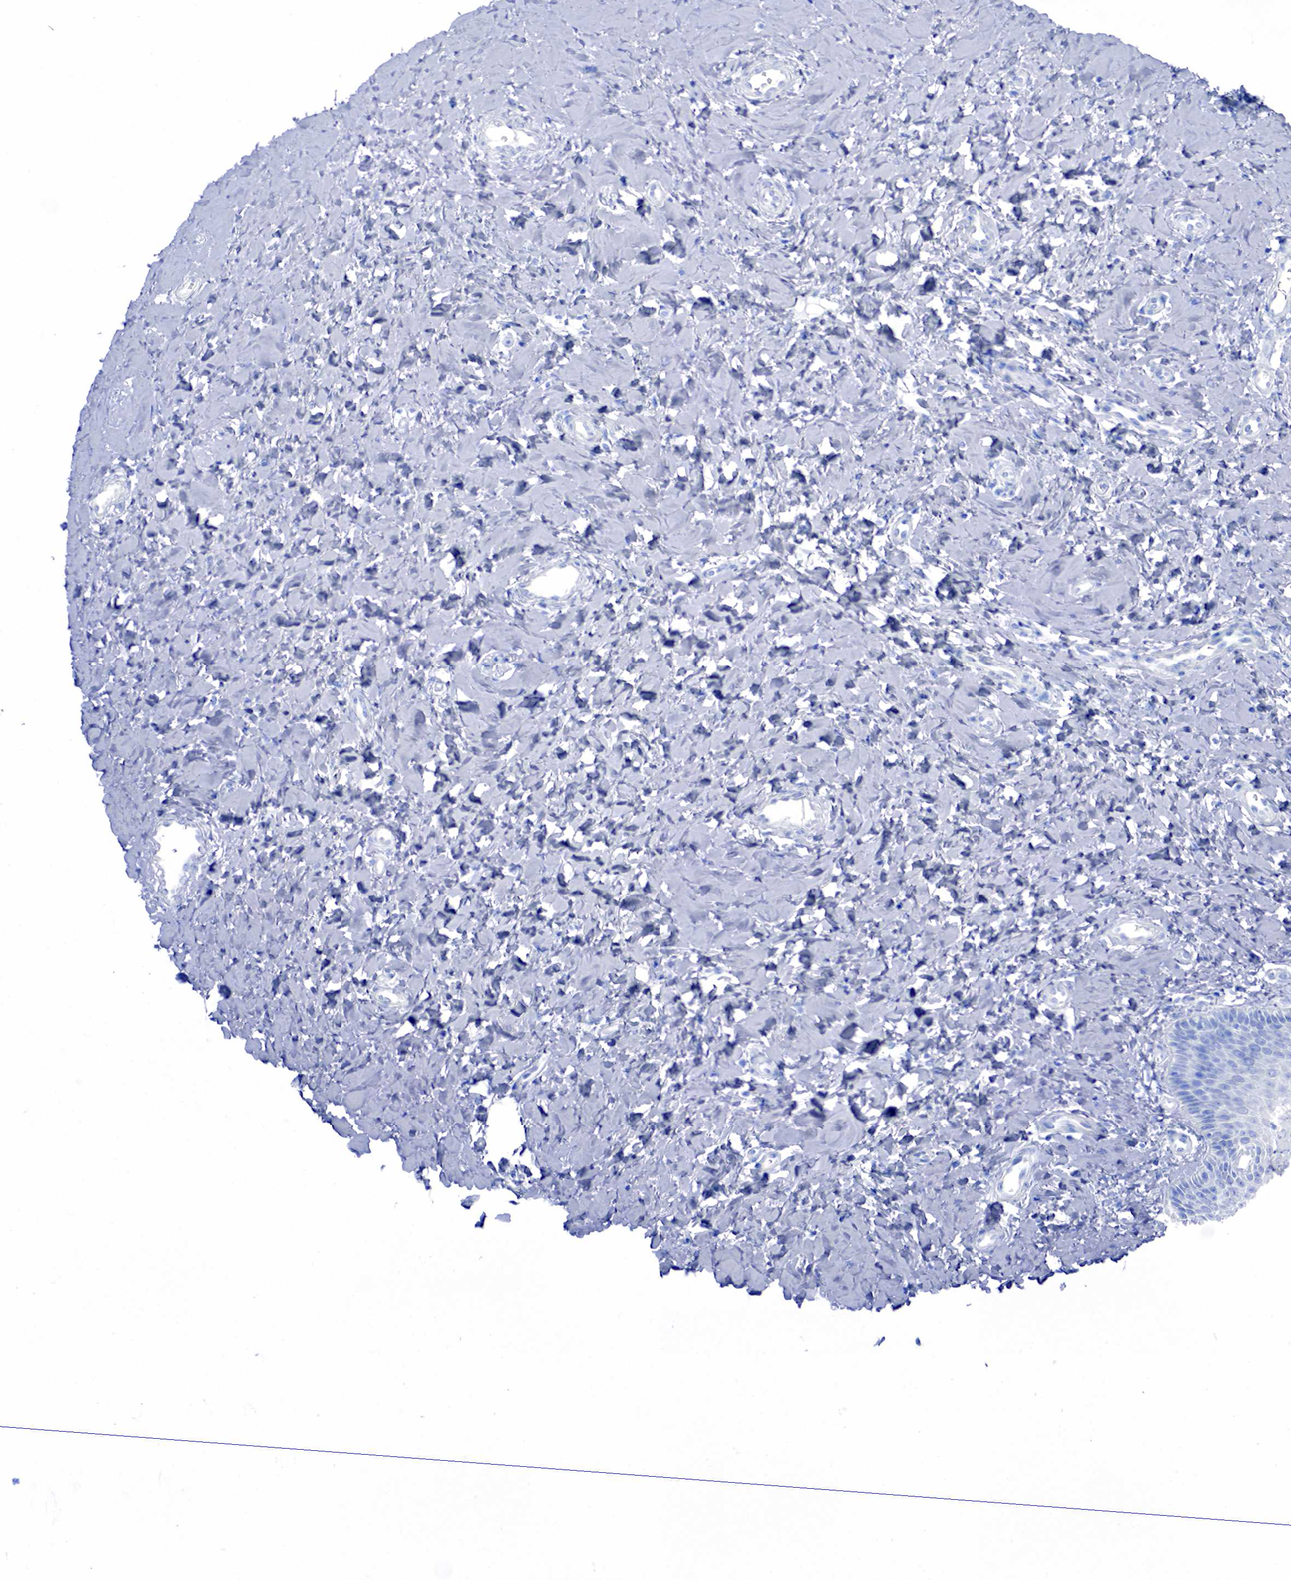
{"staining": {"intensity": "negative", "quantity": "none", "location": "none"}, "tissue": "vagina", "cell_type": "Squamous epithelial cells", "image_type": "normal", "snomed": [{"axis": "morphology", "description": "Normal tissue, NOS"}, {"axis": "topography", "description": "Vagina"}], "caption": "Human vagina stained for a protein using IHC reveals no positivity in squamous epithelial cells.", "gene": "KRT18", "patient": {"sex": "female", "age": 68}}